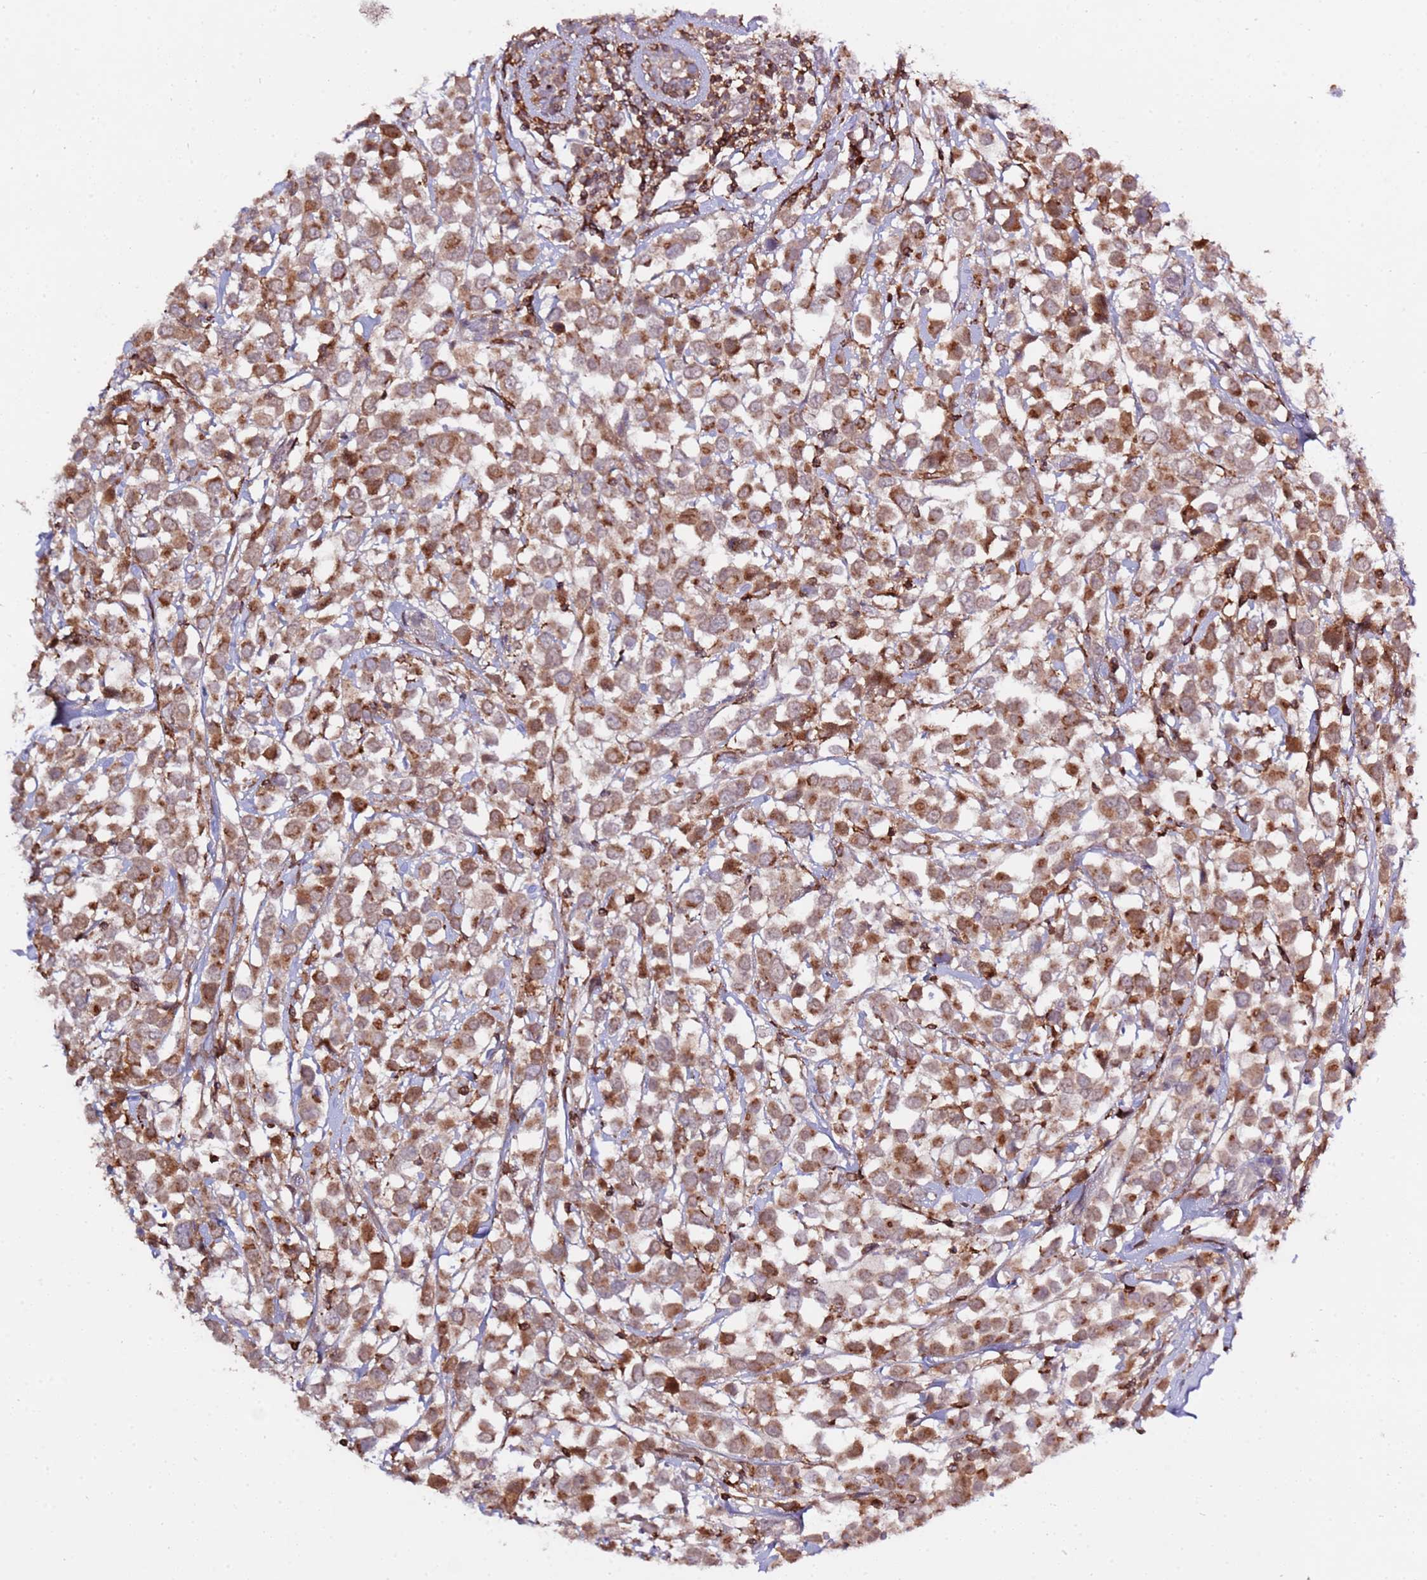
{"staining": {"intensity": "moderate", "quantity": ">75%", "location": "cytoplasmic/membranous"}, "tissue": "breast cancer", "cell_type": "Tumor cells", "image_type": "cancer", "snomed": [{"axis": "morphology", "description": "Duct carcinoma"}, {"axis": "topography", "description": "Breast"}], "caption": "Moderate cytoplasmic/membranous positivity for a protein is seen in about >75% of tumor cells of breast cancer (intraductal carcinoma) using IHC.", "gene": "ZNF624", "patient": {"sex": "female", "age": 61}}